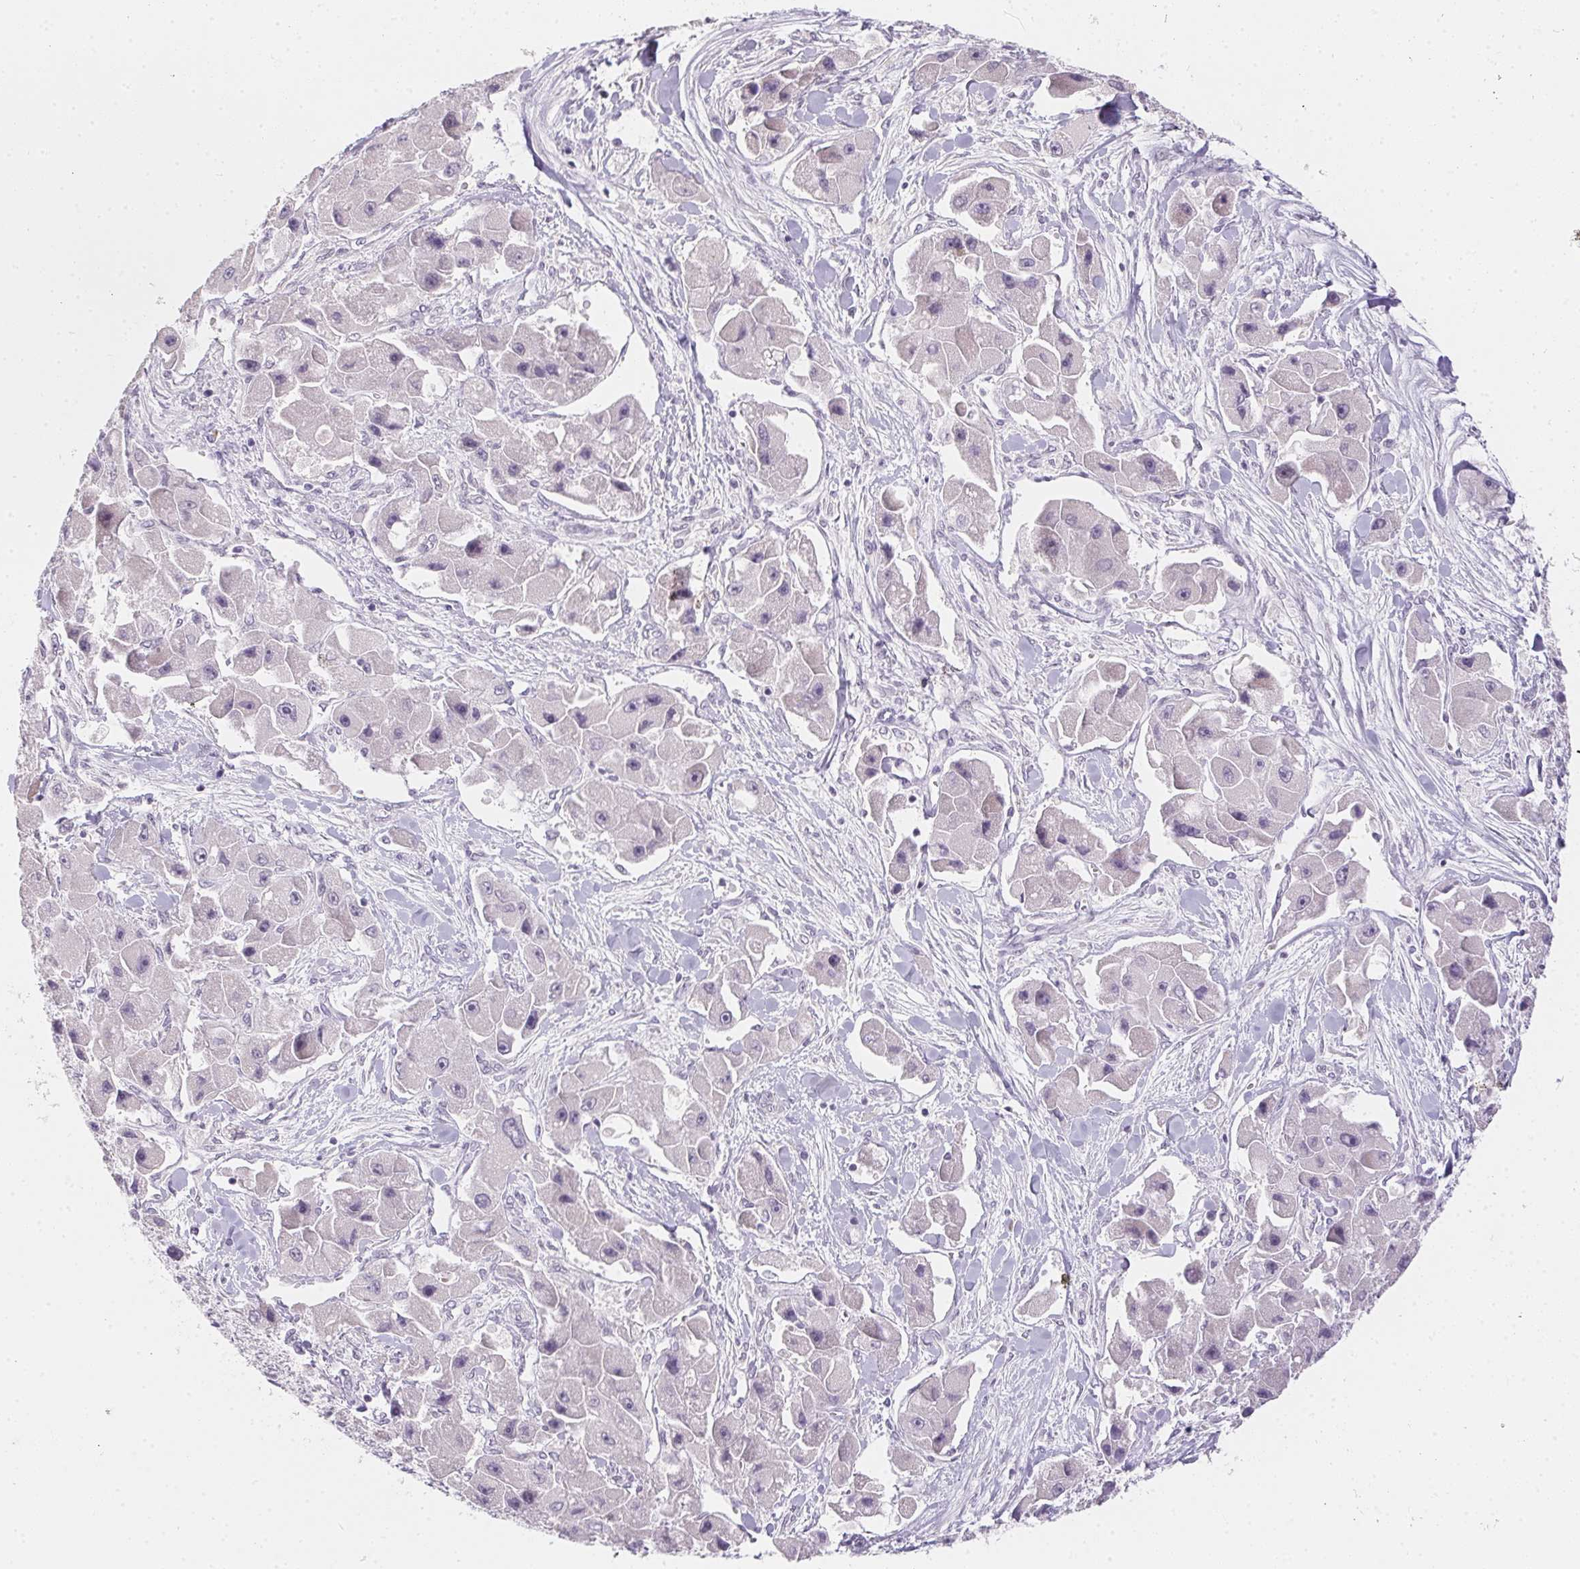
{"staining": {"intensity": "negative", "quantity": "none", "location": "none"}, "tissue": "liver cancer", "cell_type": "Tumor cells", "image_type": "cancer", "snomed": [{"axis": "morphology", "description": "Carcinoma, Hepatocellular, NOS"}, {"axis": "topography", "description": "Liver"}], "caption": "An immunohistochemistry (IHC) image of liver cancer is shown. There is no staining in tumor cells of liver cancer. The staining is performed using DAB (3,3'-diaminobenzidine) brown chromogen with nuclei counter-stained in using hematoxylin.", "gene": "MORC1", "patient": {"sex": "male", "age": 24}}